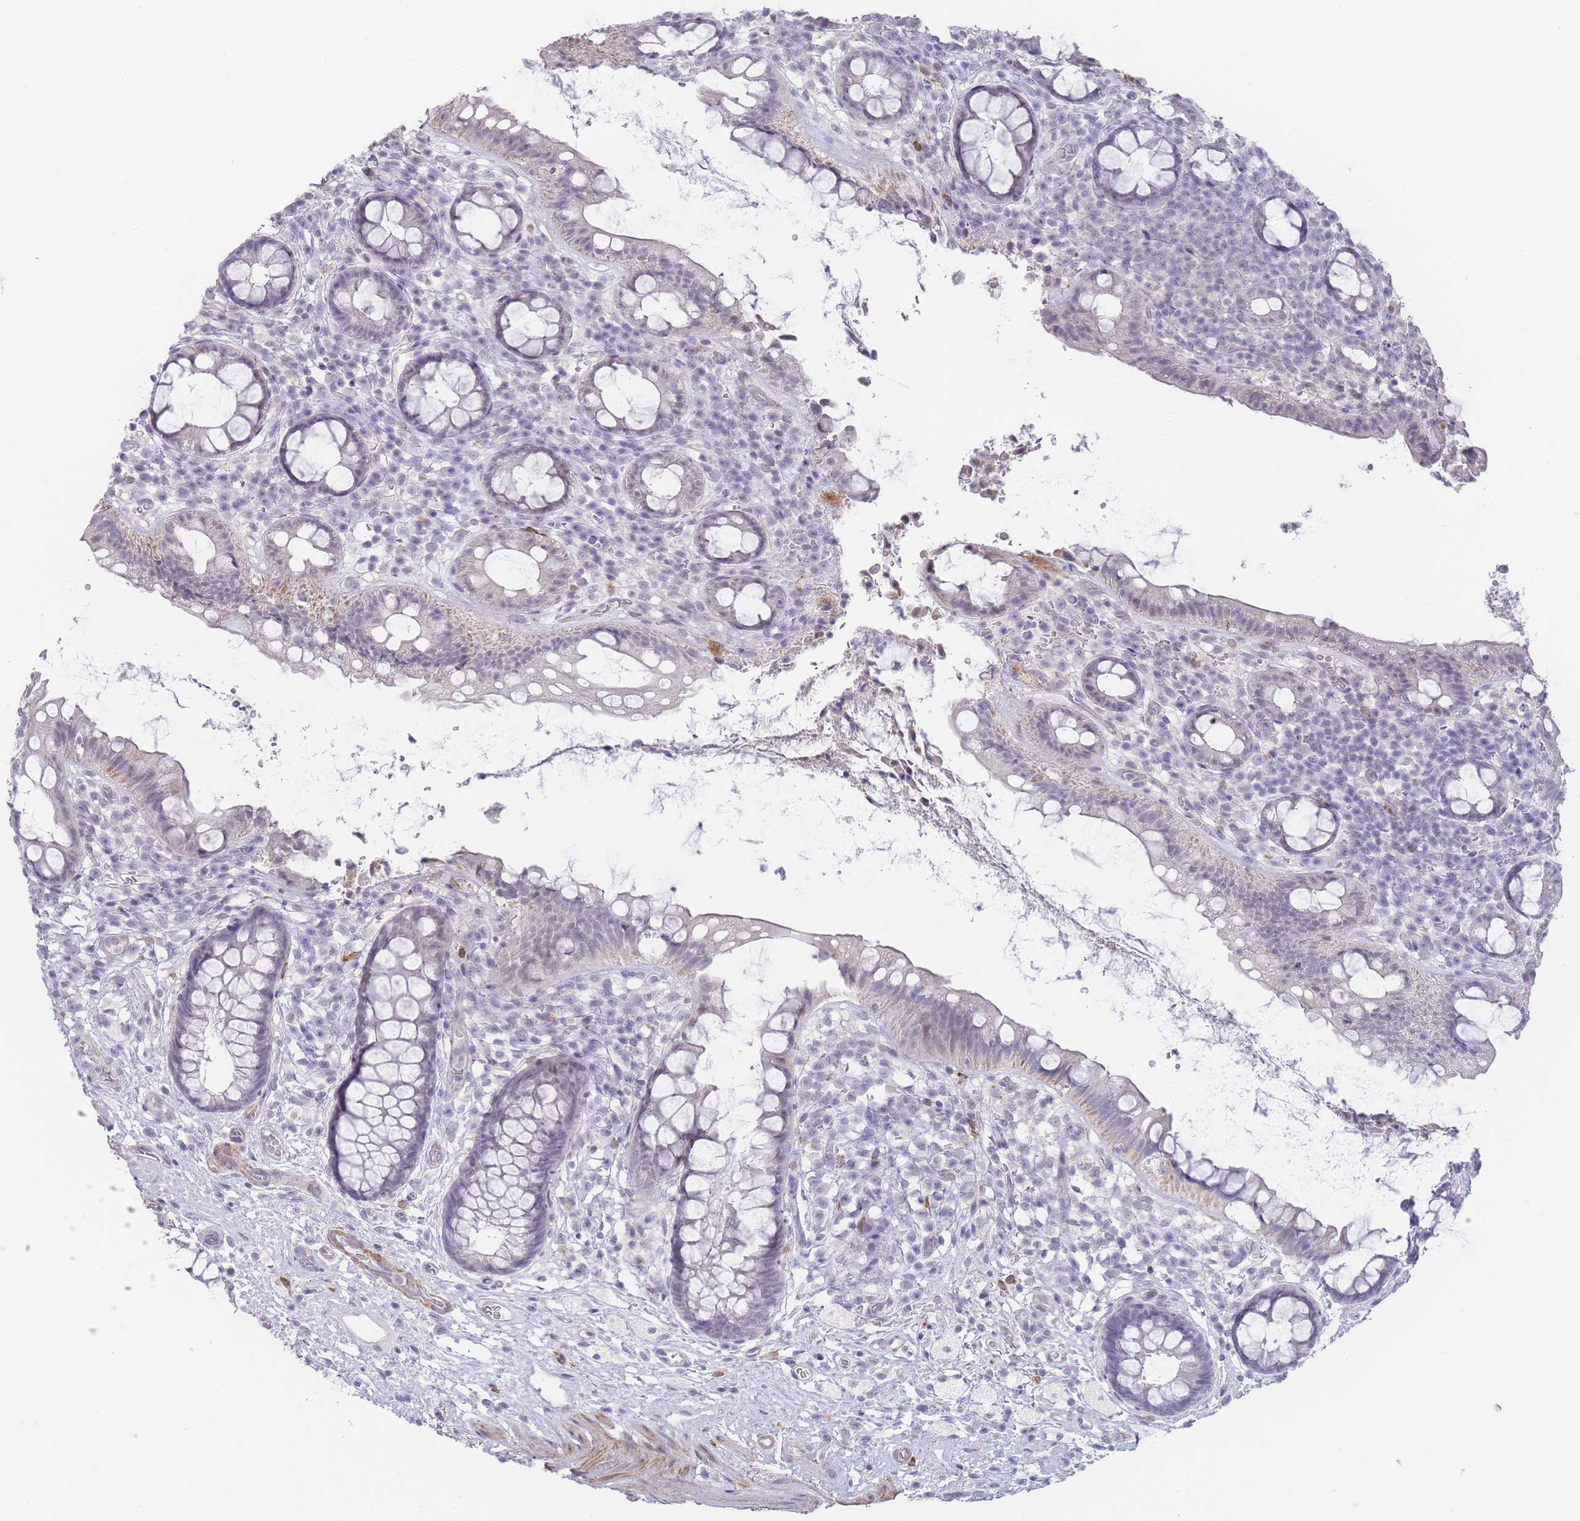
{"staining": {"intensity": "weak", "quantity": "<25%", "location": "cytoplasmic/membranous"}, "tissue": "rectum", "cell_type": "Glandular cells", "image_type": "normal", "snomed": [{"axis": "morphology", "description": "Normal tissue, NOS"}, {"axis": "topography", "description": "Rectum"}, {"axis": "topography", "description": "Peripheral nerve tissue"}], "caption": "Immunohistochemistry image of unremarkable human rectum stained for a protein (brown), which displays no staining in glandular cells. (DAB immunohistochemistry (IHC), high magnification).", "gene": "ASAP3", "patient": {"sex": "female", "age": 69}}